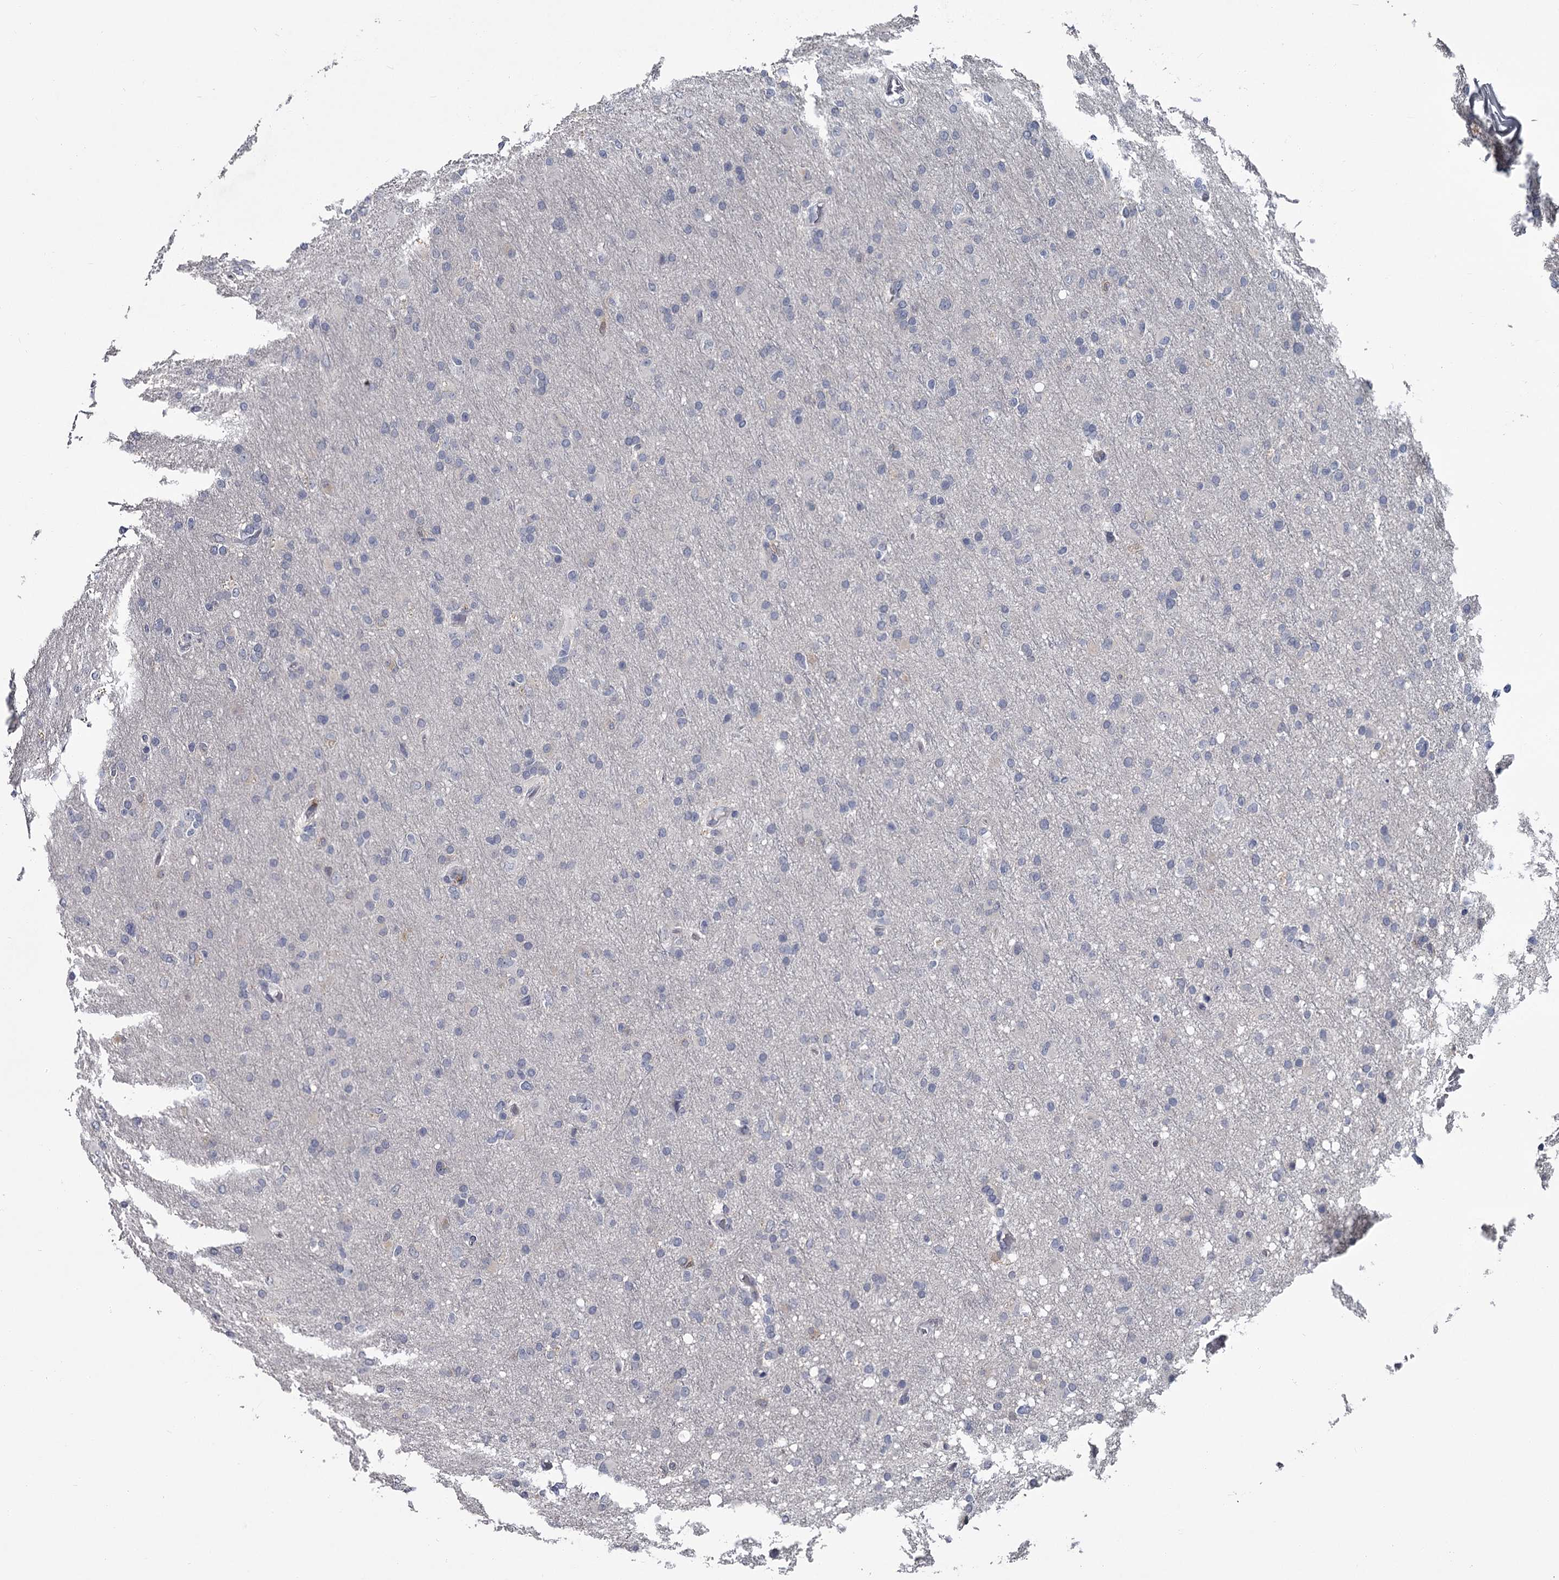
{"staining": {"intensity": "negative", "quantity": "none", "location": "none"}, "tissue": "glioma", "cell_type": "Tumor cells", "image_type": "cancer", "snomed": [{"axis": "morphology", "description": "Glioma, malignant, High grade"}, {"axis": "topography", "description": "Cerebral cortex"}], "caption": "Immunohistochemical staining of human malignant high-grade glioma exhibits no significant positivity in tumor cells.", "gene": "DAO", "patient": {"sex": "female", "age": 36}}